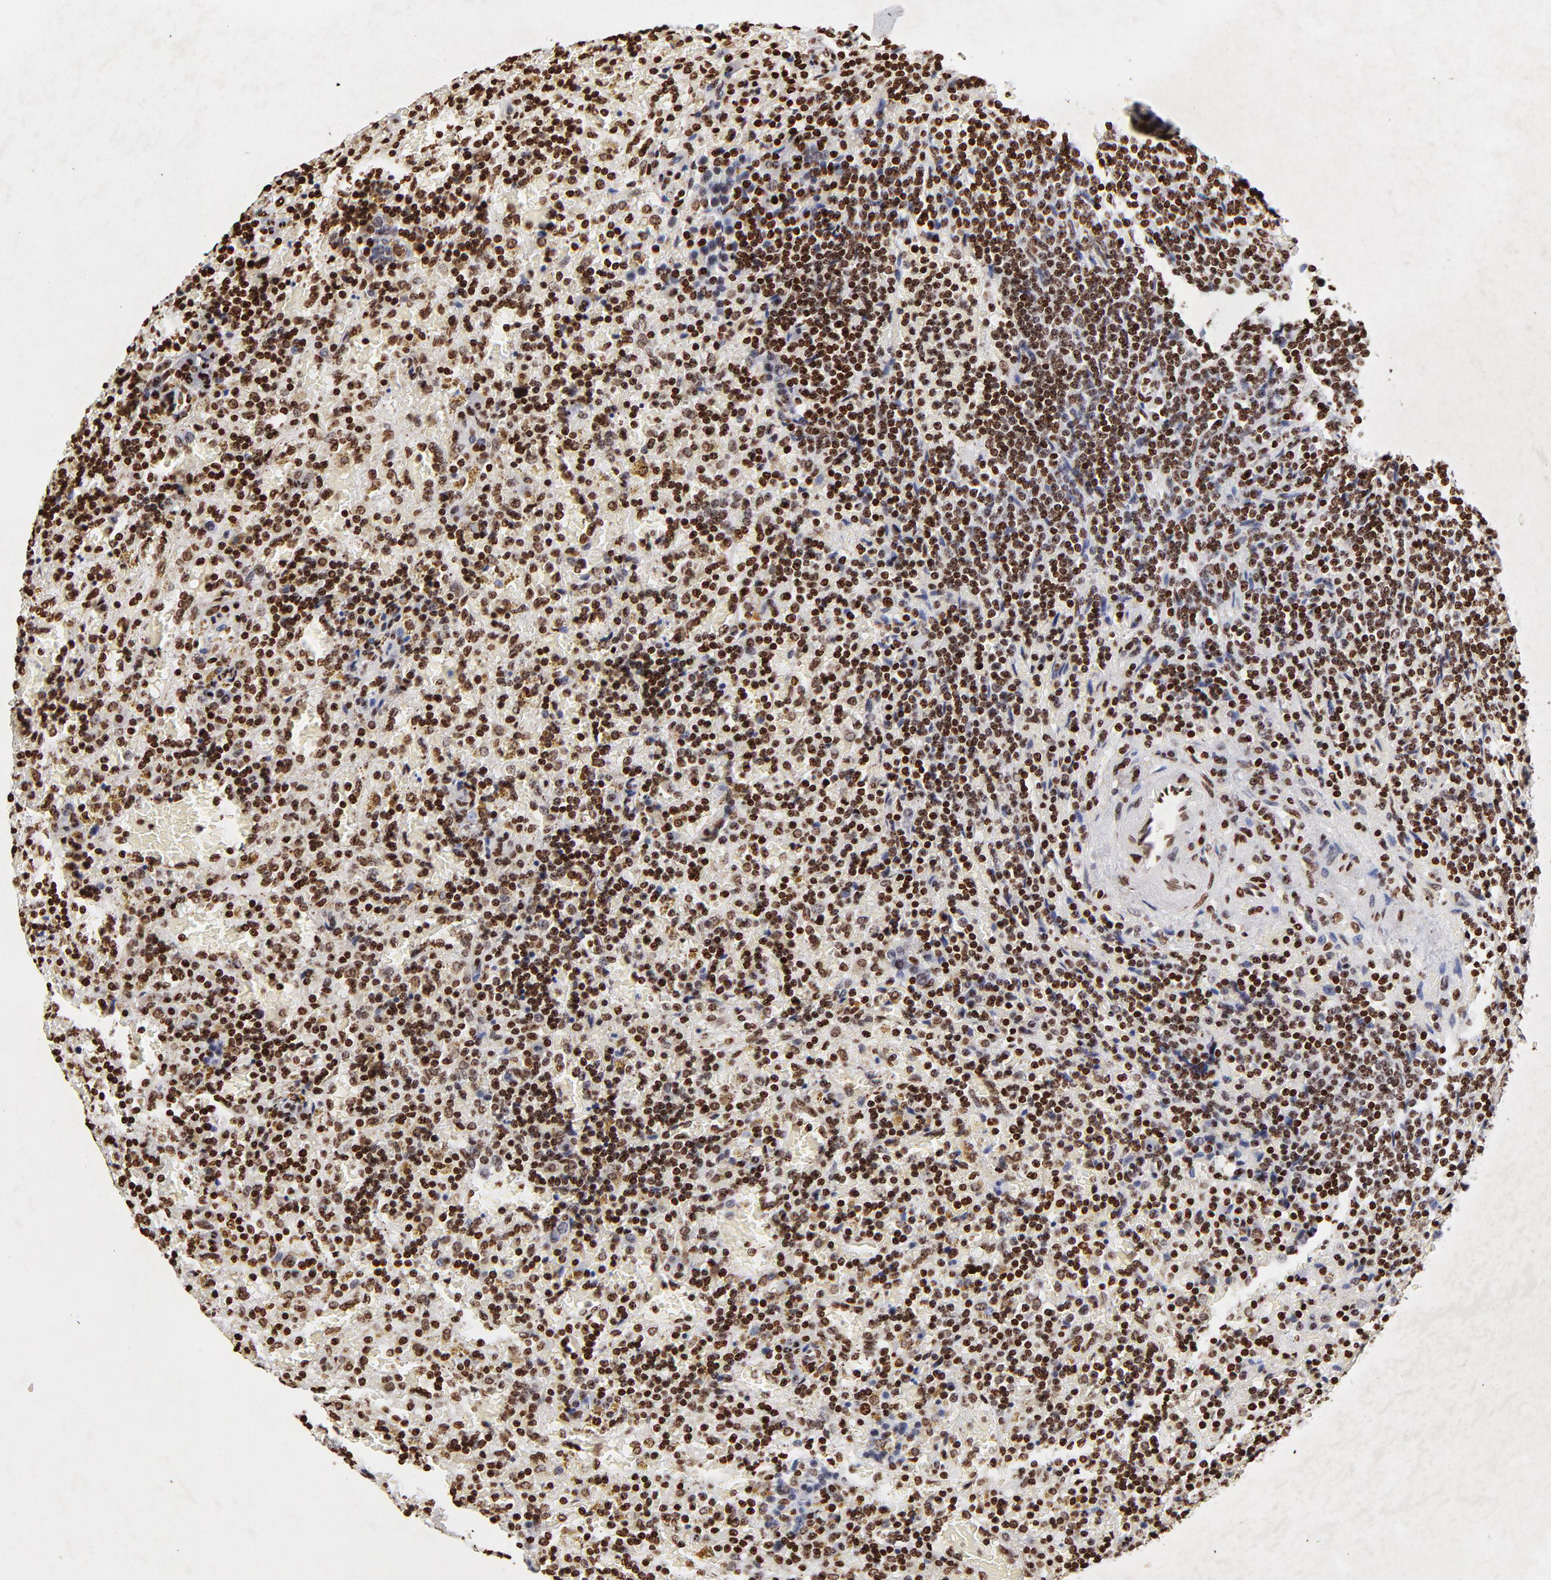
{"staining": {"intensity": "strong", "quantity": ">75%", "location": "nuclear"}, "tissue": "lymphoma", "cell_type": "Tumor cells", "image_type": "cancer", "snomed": [{"axis": "morphology", "description": "Malignant lymphoma, non-Hodgkin's type, Low grade"}, {"axis": "topography", "description": "Spleen"}], "caption": "Immunohistochemistry (IHC) (DAB (3,3'-diaminobenzidine)) staining of human malignant lymphoma, non-Hodgkin's type (low-grade) reveals strong nuclear protein expression in about >75% of tumor cells. The protein of interest is shown in brown color, while the nuclei are stained blue.", "gene": "FBH1", "patient": {"sex": "female", "age": 65}}